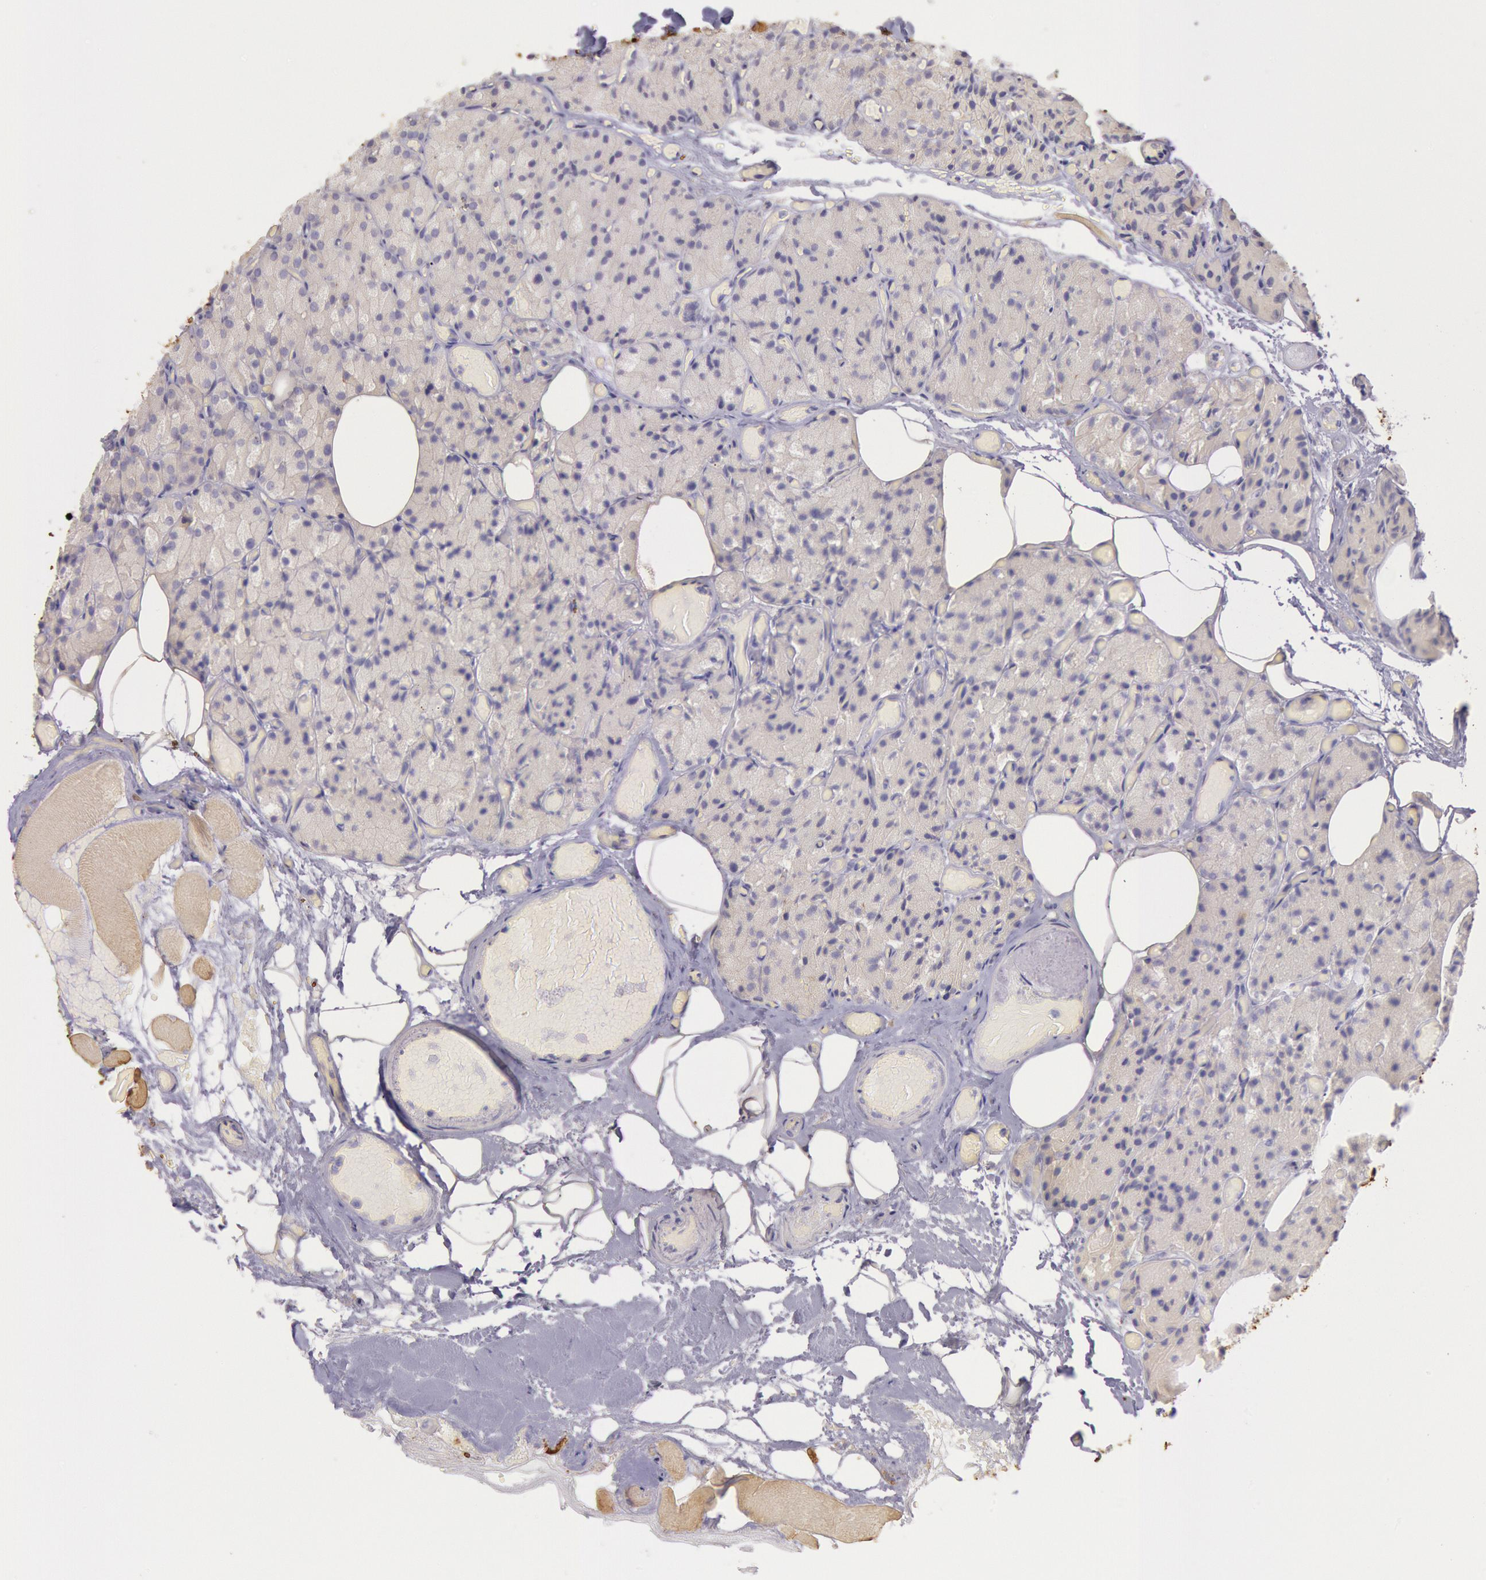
{"staining": {"intensity": "negative", "quantity": "none", "location": "none"}, "tissue": "parathyroid gland", "cell_type": "Glandular cells", "image_type": "normal", "snomed": [{"axis": "morphology", "description": "Normal tissue, NOS"}, {"axis": "topography", "description": "Skeletal muscle"}, {"axis": "topography", "description": "Parathyroid gland"}], "caption": "IHC of normal parathyroid gland demonstrates no expression in glandular cells.", "gene": "MYH1", "patient": {"sex": "female", "age": 37}}